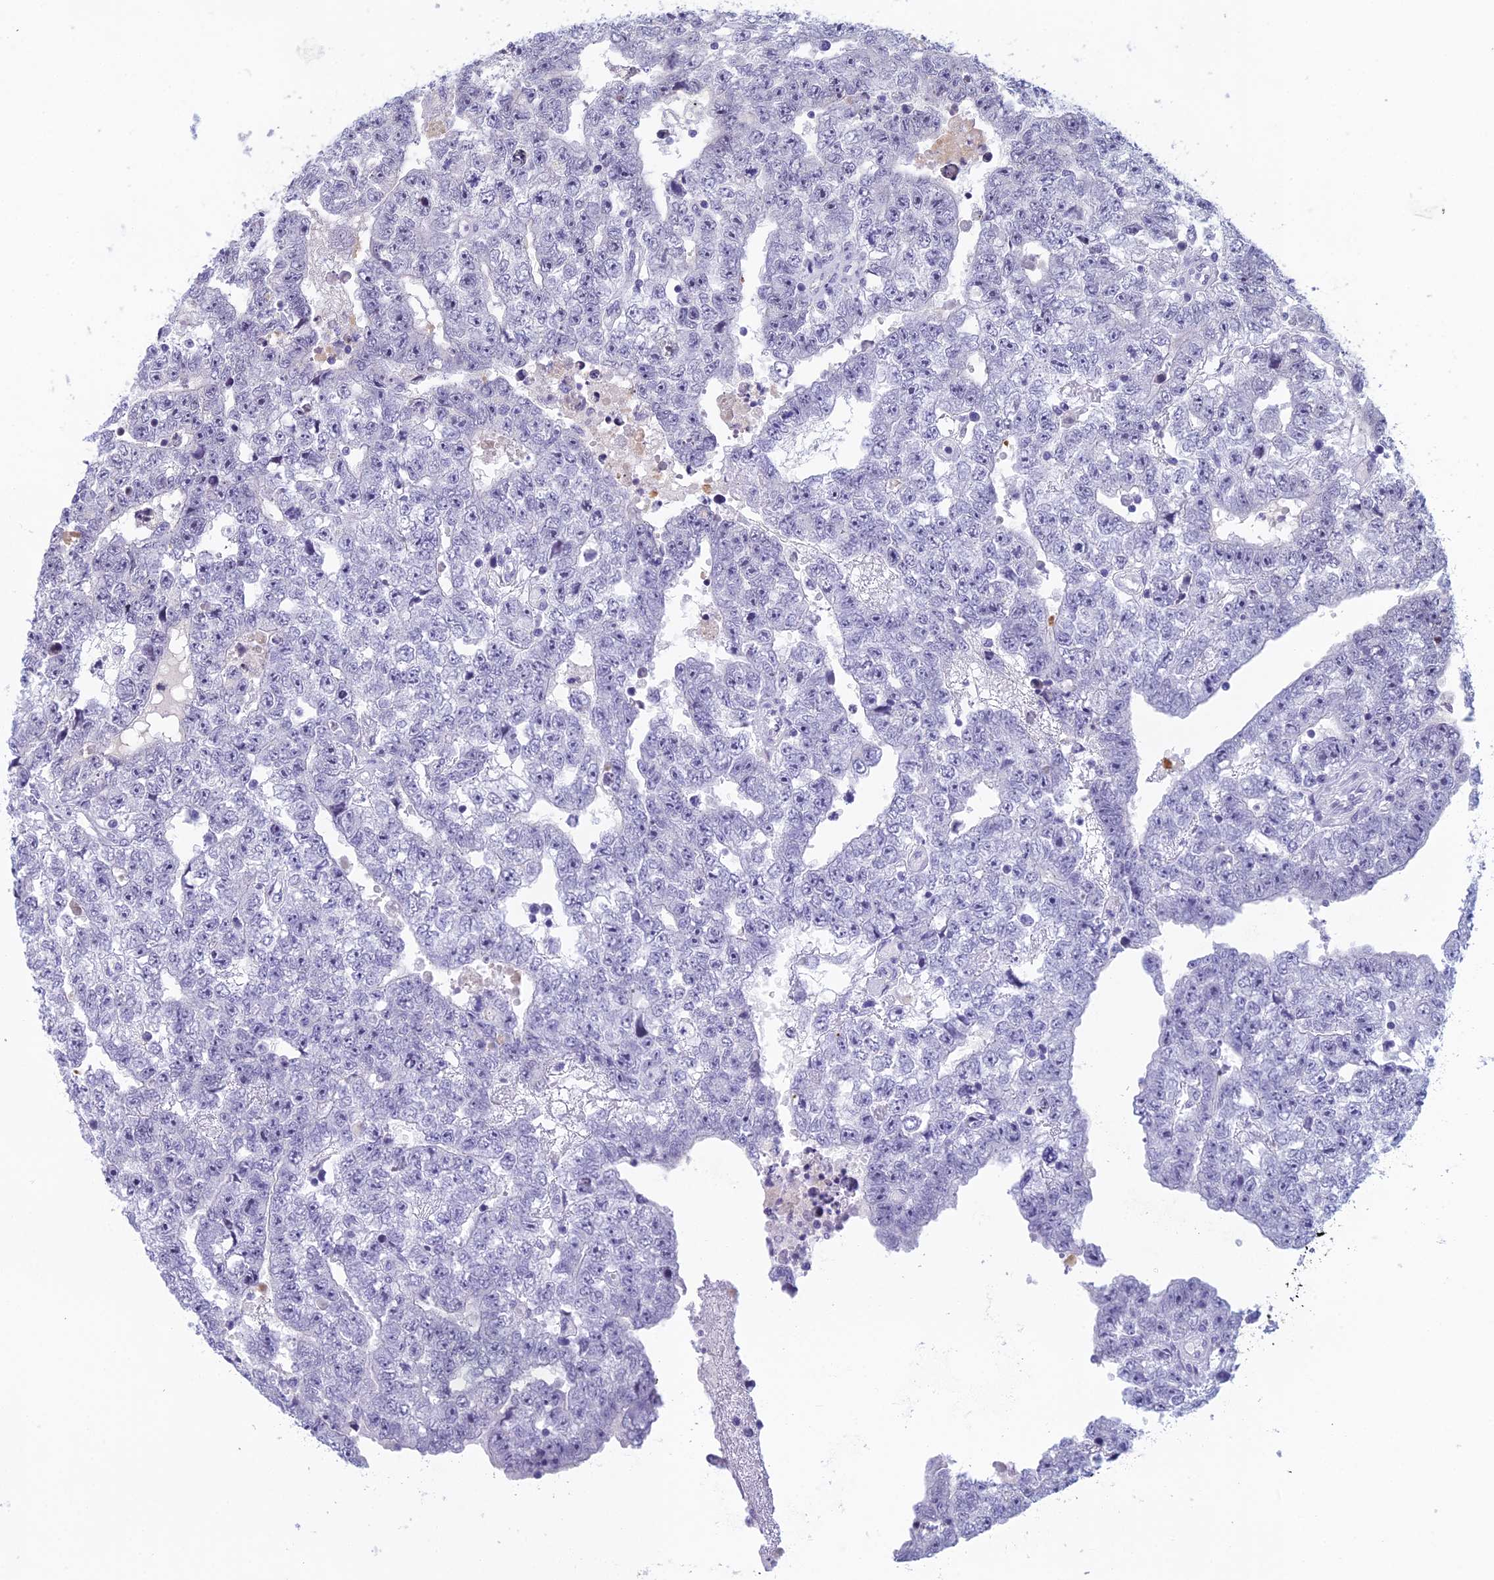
{"staining": {"intensity": "negative", "quantity": "none", "location": "none"}, "tissue": "testis cancer", "cell_type": "Tumor cells", "image_type": "cancer", "snomed": [{"axis": "morphology", "description": "Carcinoma, Embryonal, NOS"}, {"axis": "topography", "description": "Testis"}], "caption": "High power microscopy histopathology image of an IHC photomicrograph of testis embryonal carcinoma, revealing no significant positivity in tumor cells.", "gene": "RGS17", "patient": {"sex": "male", "age": 25}}